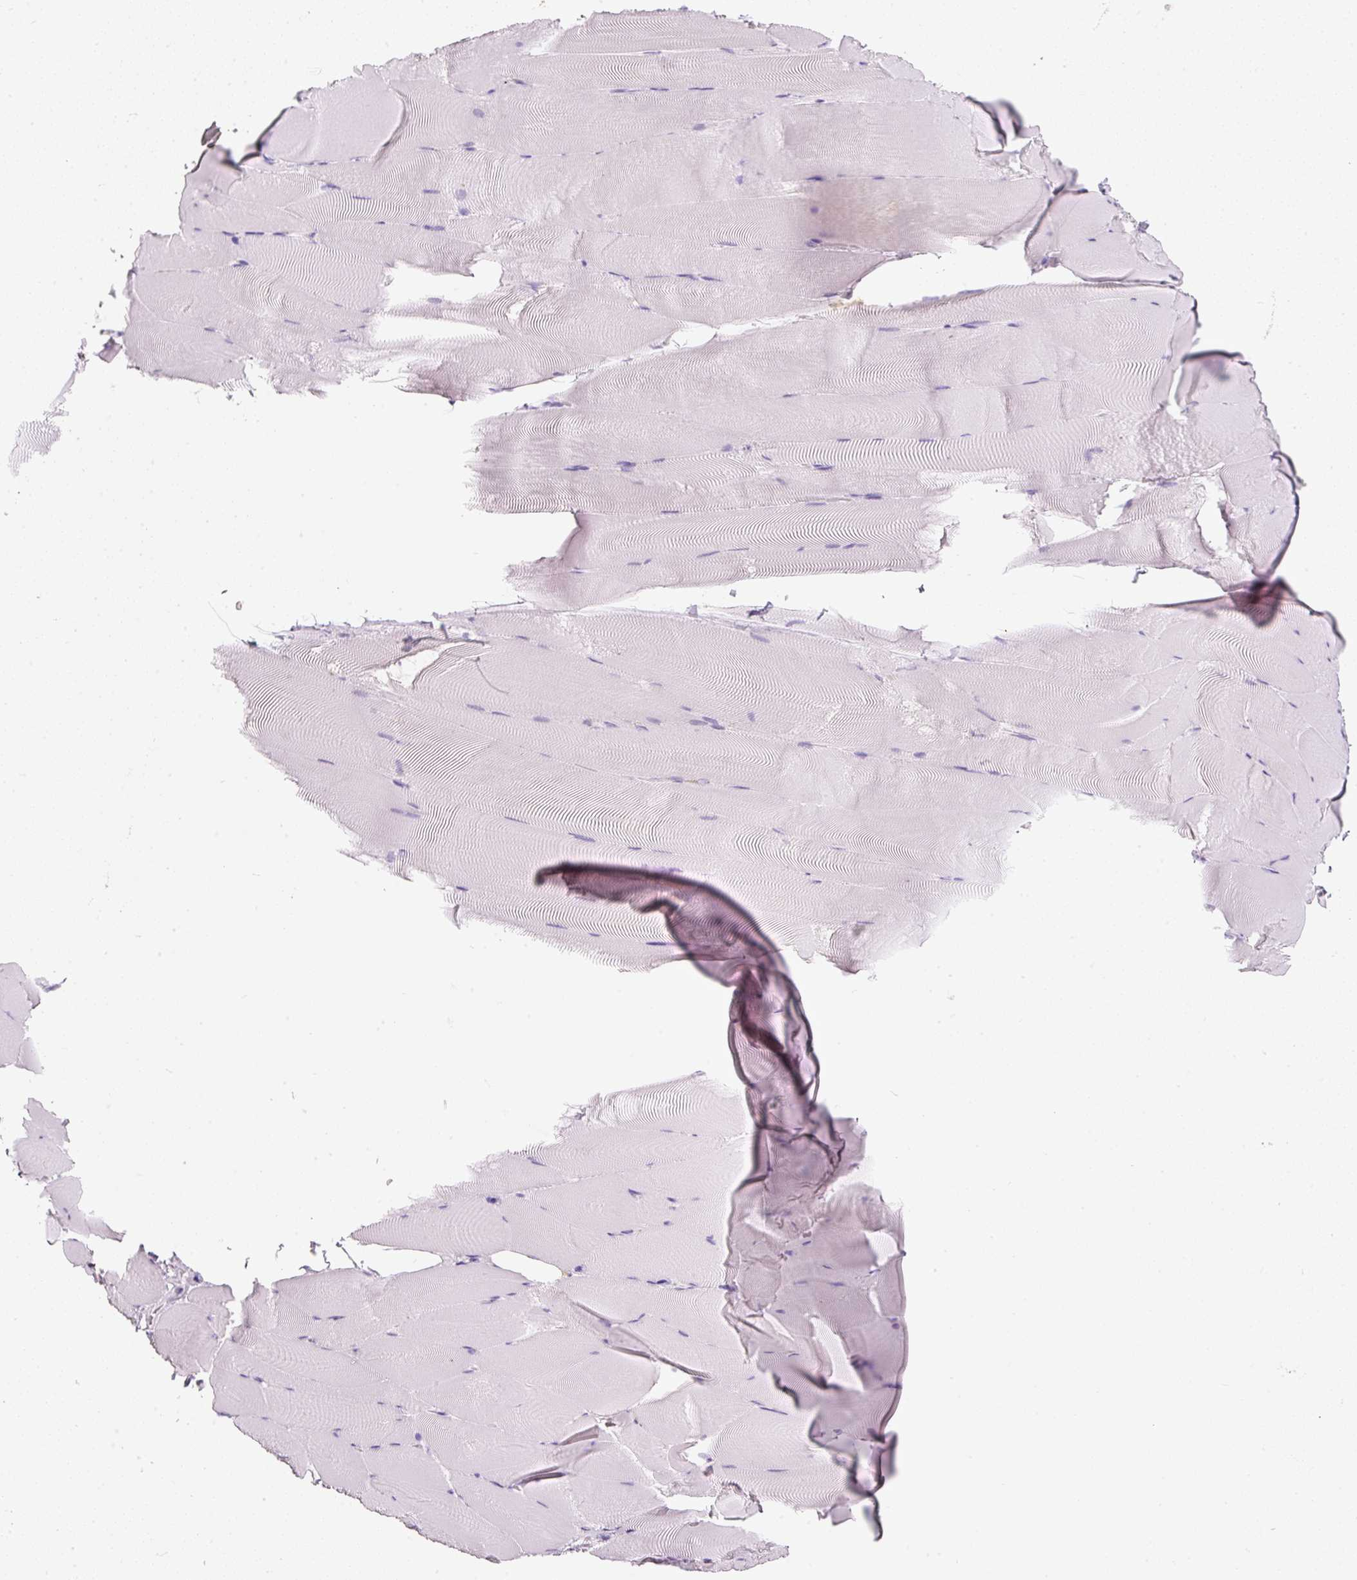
{"staining": {"intensity": "negative", "quantity": "none", "location": "none"}, "tissue": "skeletal muscle", "cell_type": "Myocytes", "image_type": "normal", "snomed": [{"axis": "morphology", "description": "Normal tissue, NOS"}, {"axis": "topography", "description": "Skeletal muscle"}], "caption": "Myocytes are negative for protein expression in unremarkable human skeletal muscle.", "gene": "DNM1", "patient": {"sex": "female", "age": 64}}